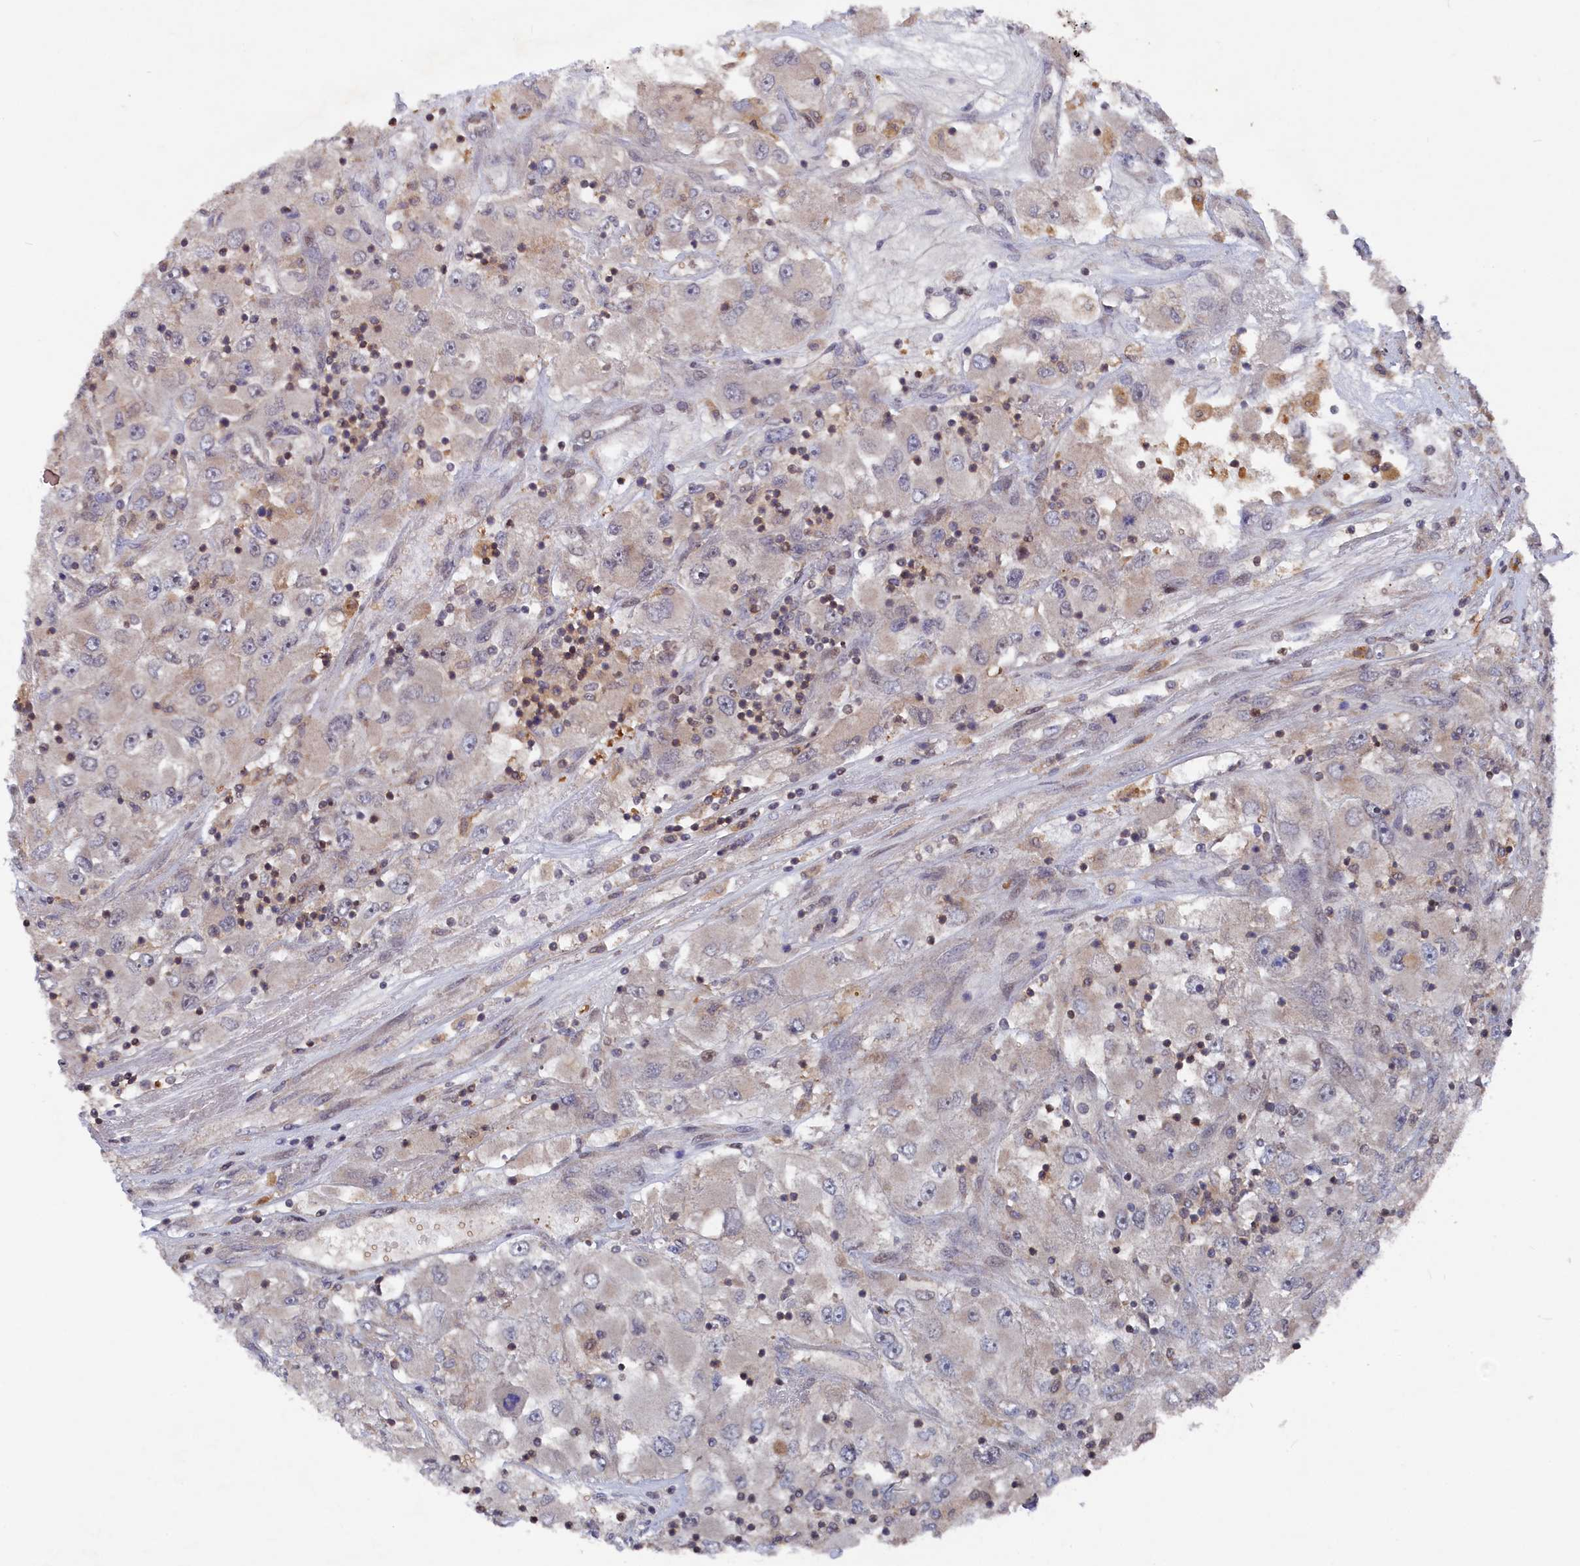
{"staining": {"intensity": "negative", "quantity": "none", "location": "none"}, "tissue": "renal cancer", "cell_type": "Tumor cells", "image_type": "cancer", "snomed": [{"axis": "morphology", "description": "Adenocarcinoma, NOS"}, {"axis": "topography", "description": "Kidney"}], "caption": "This is an IHC image of human renal cancer. There is no expression in tumor cells.", "gene": "TMC5", "patient": {"sex": "female", "age": 52}}